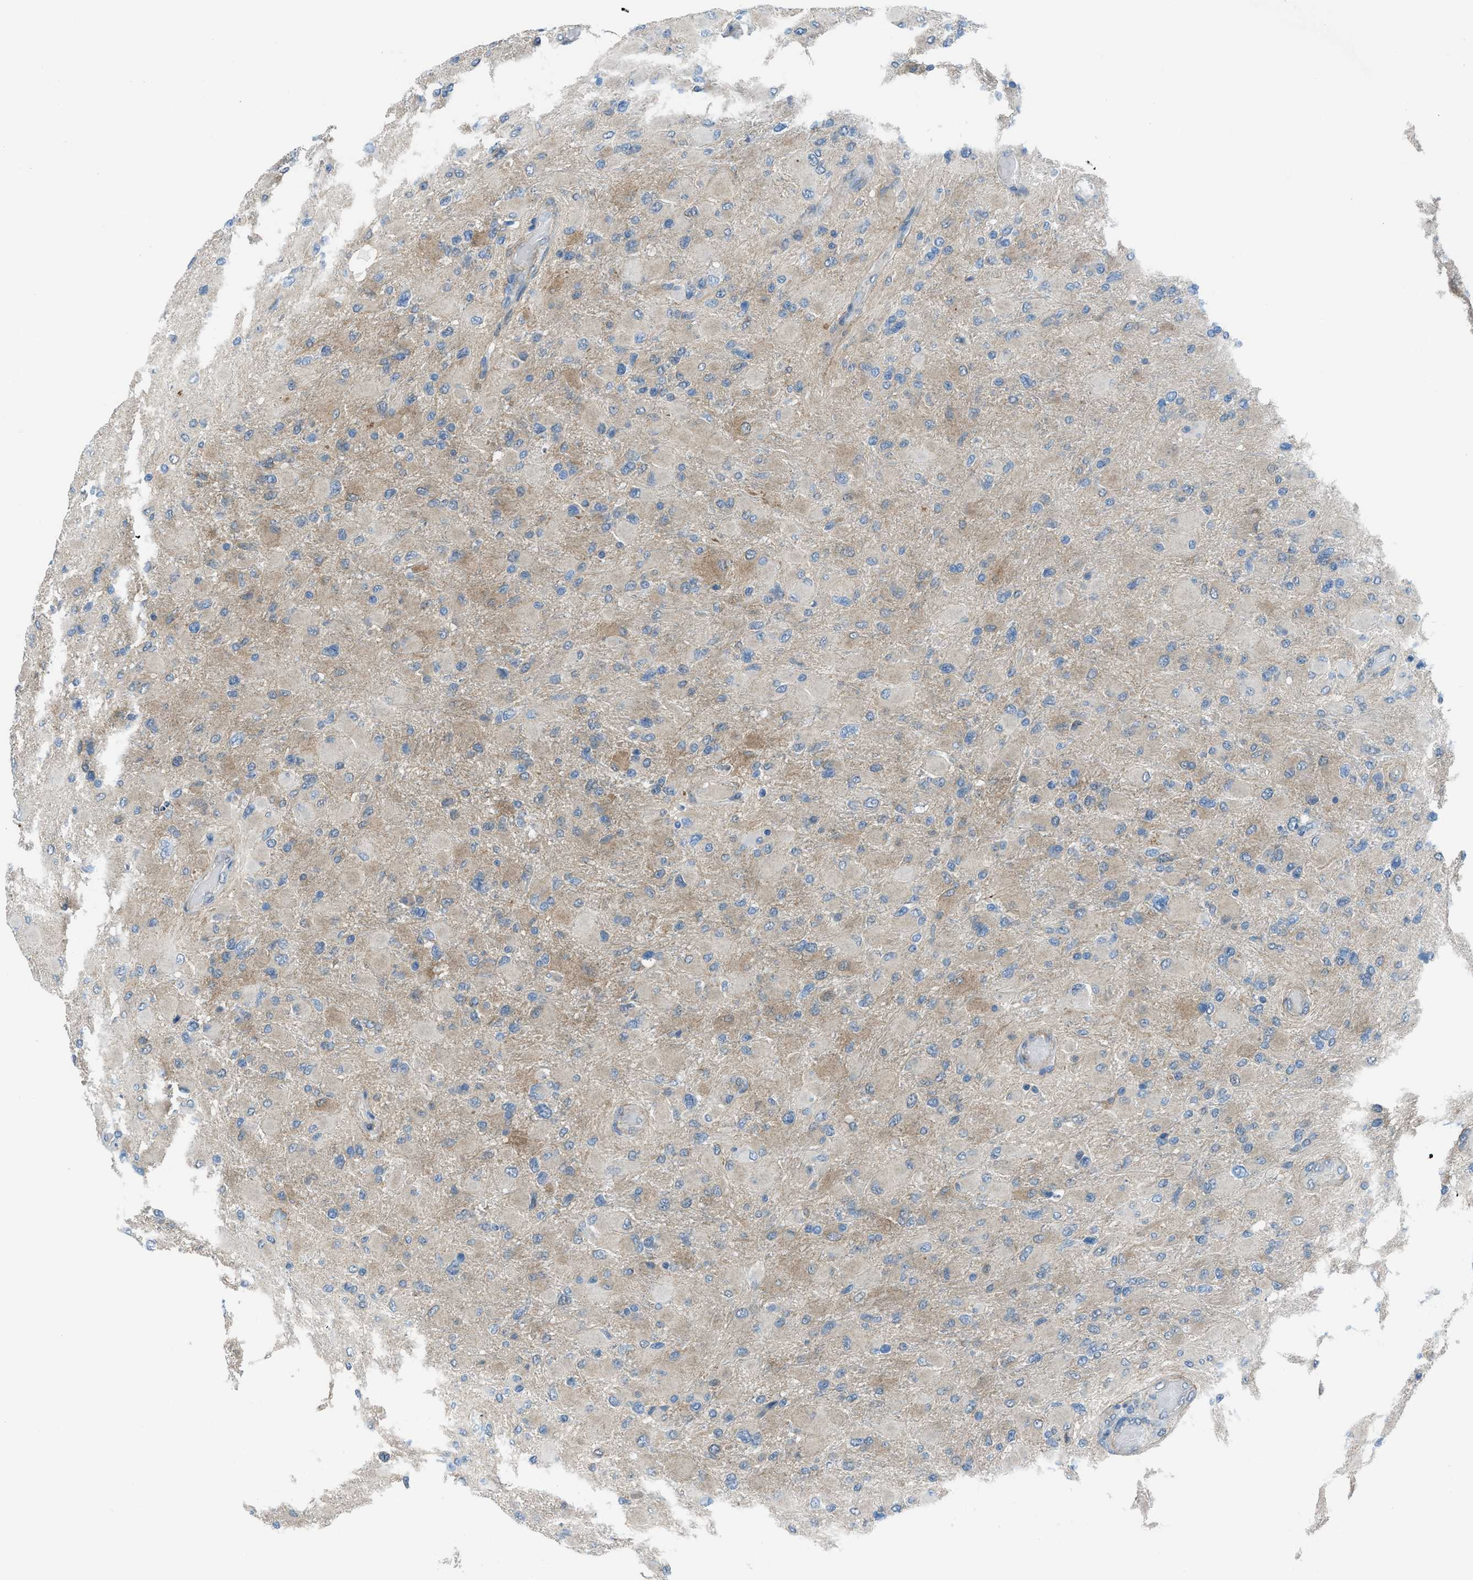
{"staining": {"intensity": "weak", "quantity": "25%-75%", "location": "cytoplasmic/membranous"}, "tissue": "glioma", "cell_type": "Tumor cells", "image_type": "cancer", "snomed": [{"axis": "morphology", "description": "Glioma, malignant, High grade"}, {"axis": "topography", "description": "Cerebral cortex"}], "caption": "Protein analysis of high-grade glioma (malignant) tissue shows weak cytoplasmic/membranous expression in about 25%-75% of tumor cells. Nuclei are stained in blue.", "gene": "PRKN", "patient": {"sex": "female", "age": 36}}